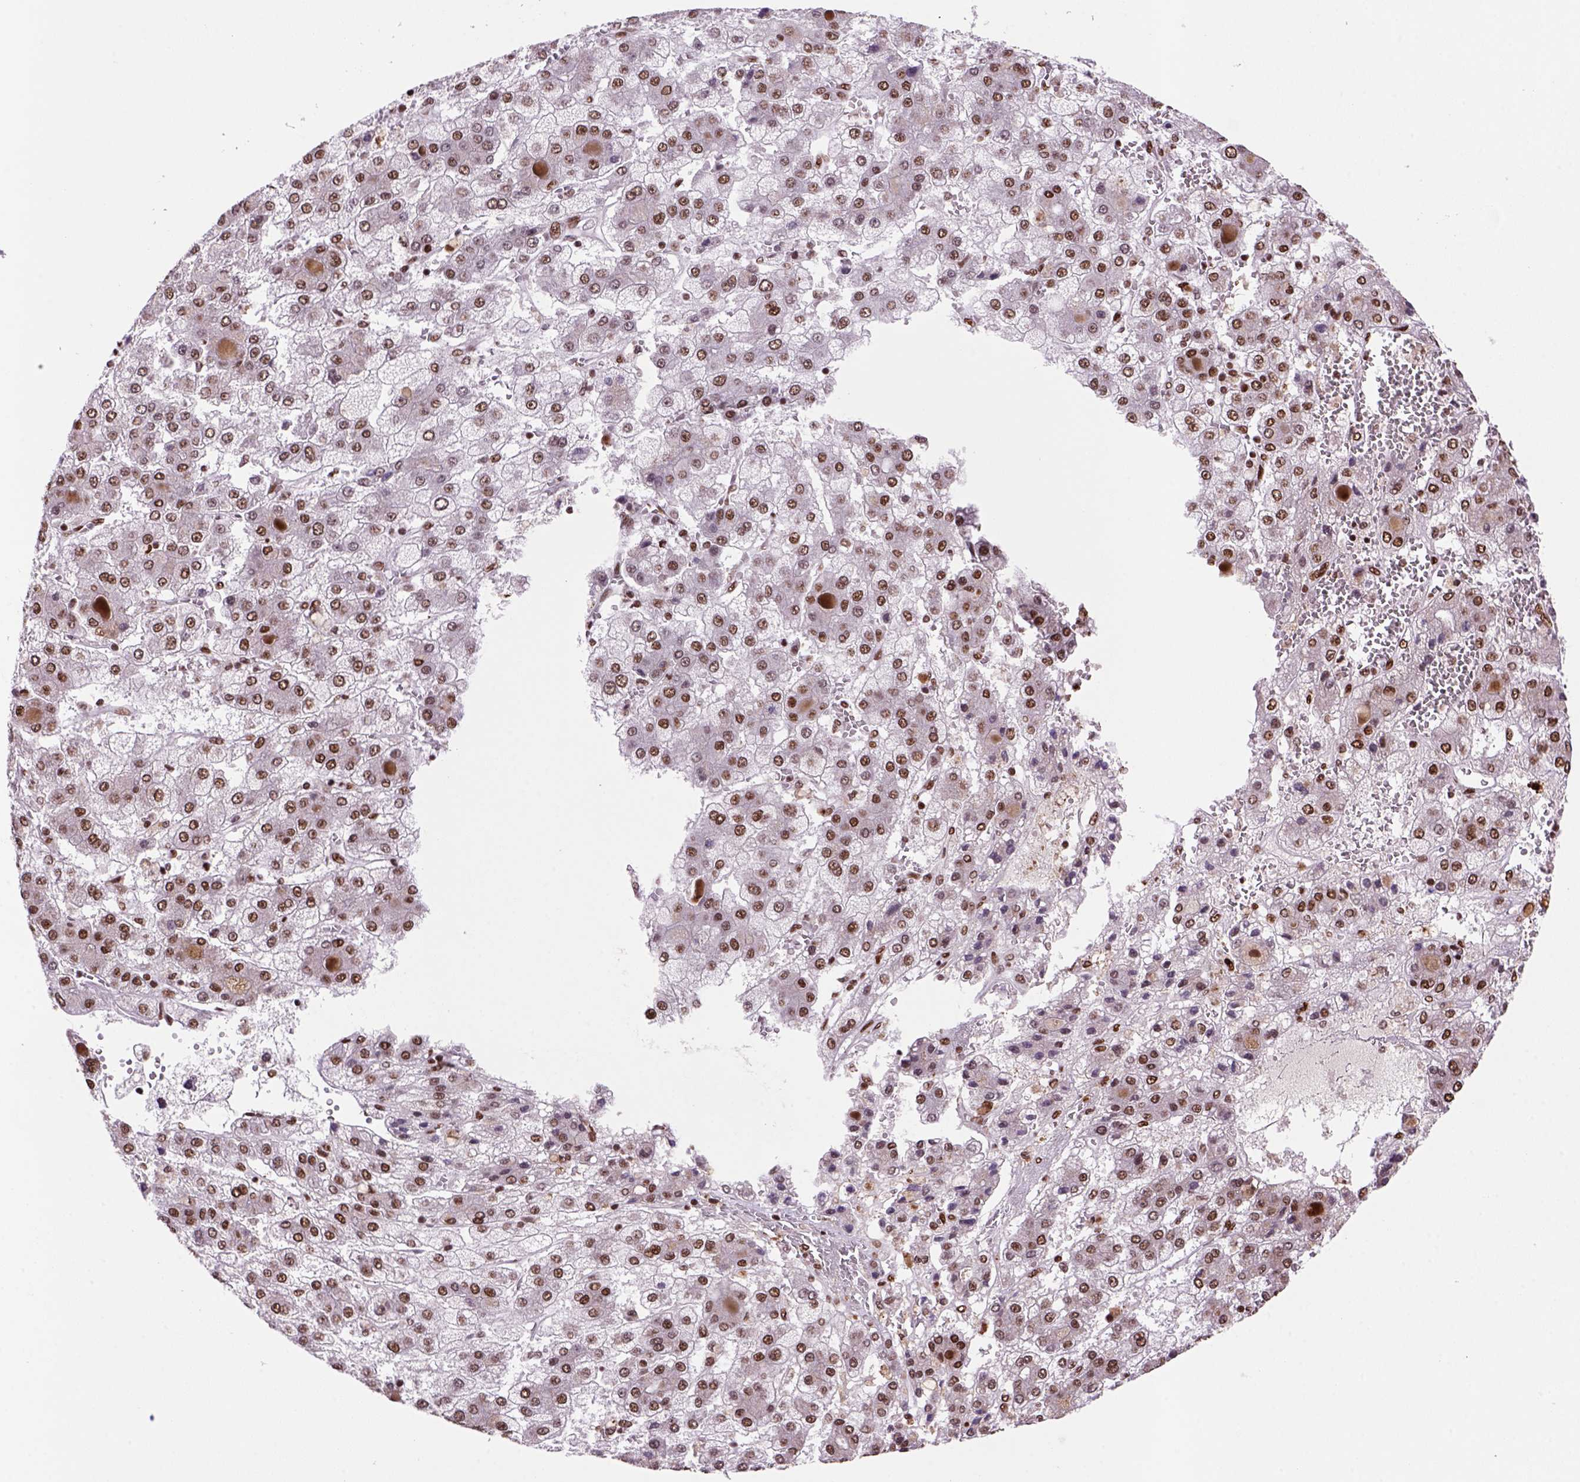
{"staining": {"intensity": "moderate", "quantity": ">75%", "location": "nuclear"}, "tissue": "liver cancer", "cell_type": "Tumor cells", "image_type": "cancer", "snomed": [{"axis": "morphology", "description": "Carcinoma, Hepatocellular, NOS"}, {"axis": "topography", "description": "Liver"}], "caption": "Immunohistochemical staining of human liver cancer (hepatocellular carcinoma) shows medium levels of moderate nuclear positivity in about >75% of tumor cells.", "gene": "NSMCE2", "patient": {"sex": "male", "age": 73}}